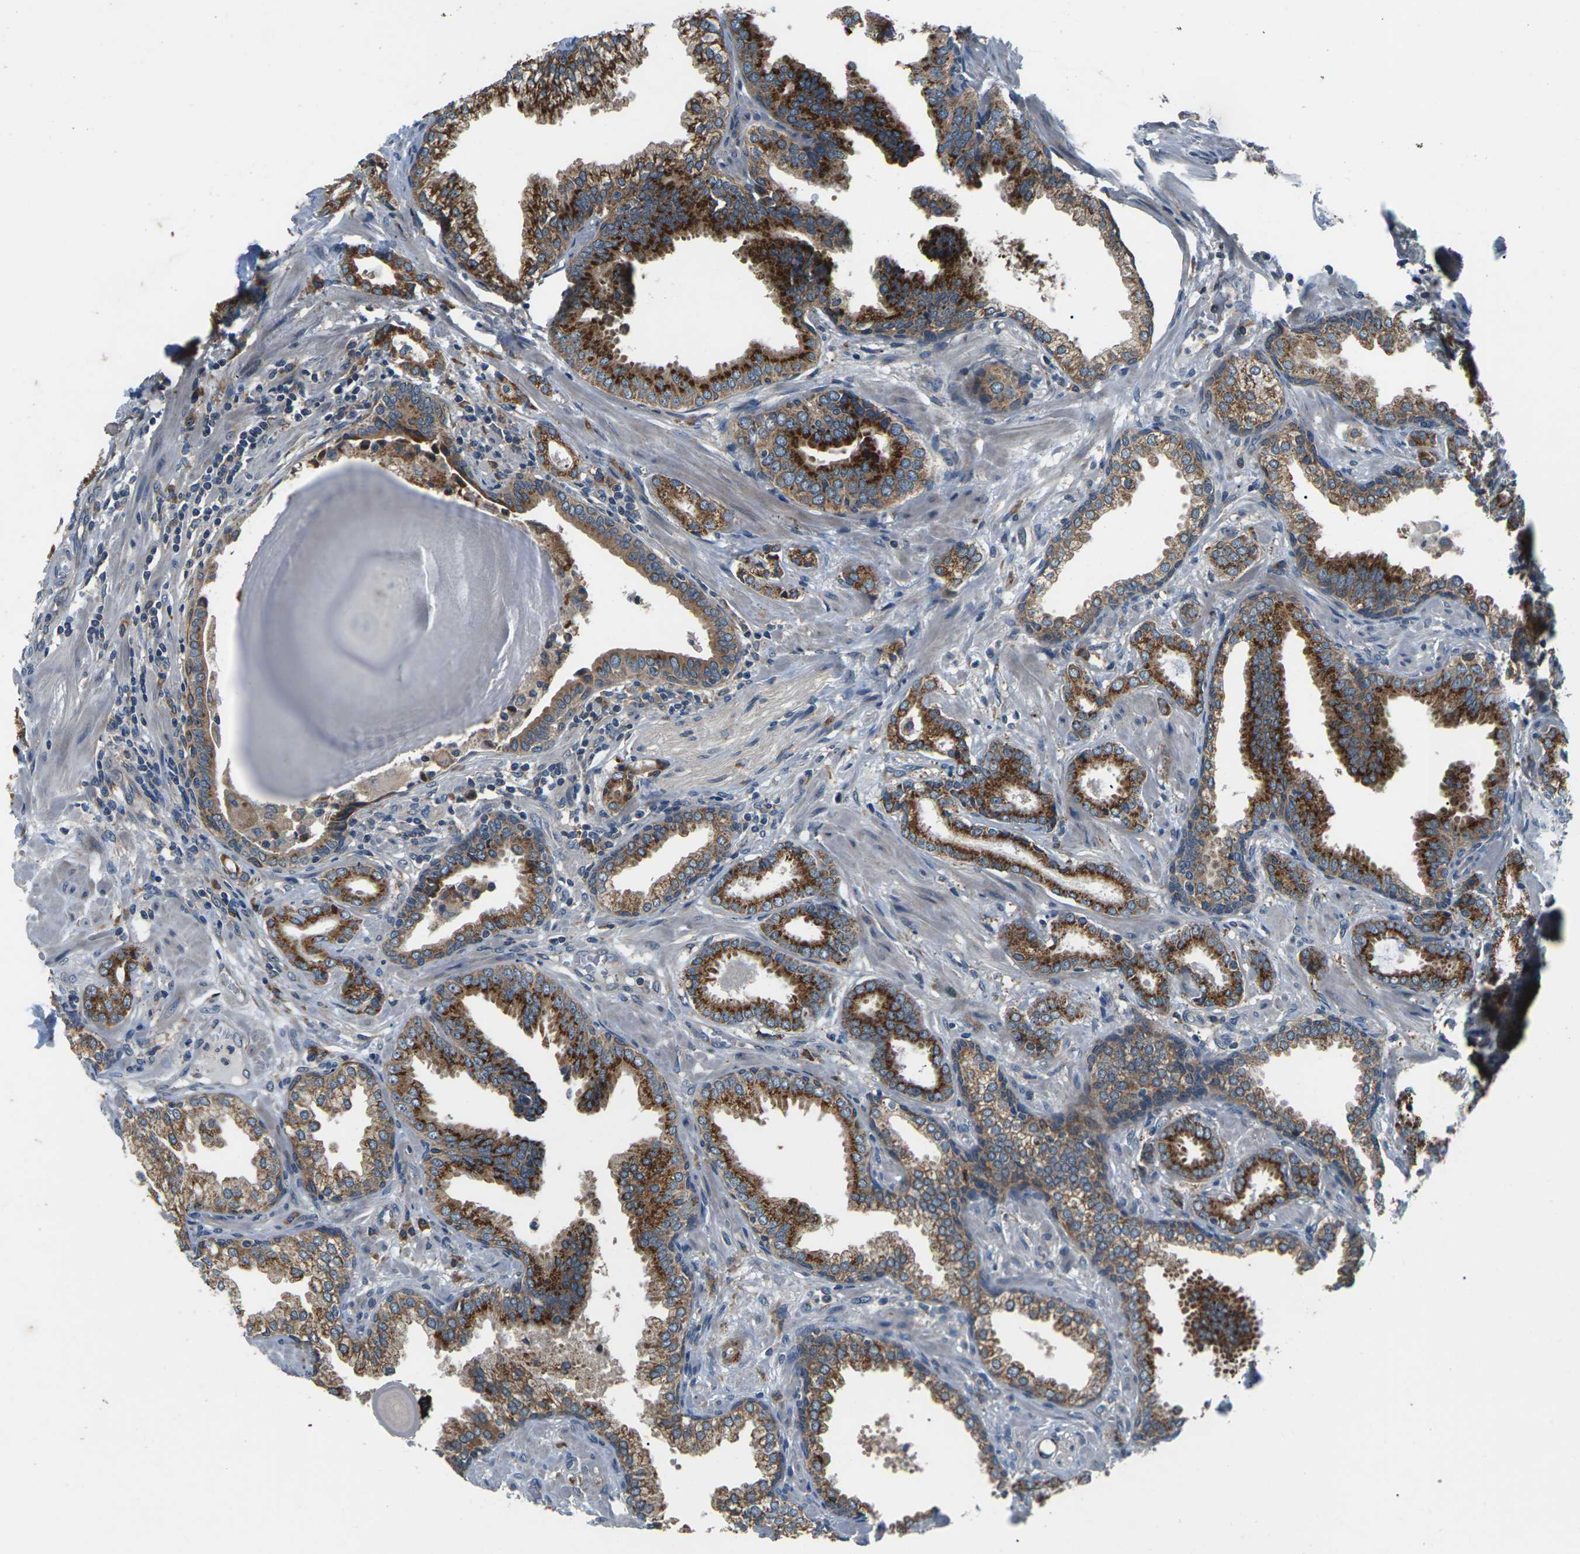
{"staining": {"intensity": "strong", "quantity": ">75%", "location": "cytoplasmic/membranous"}, "tissue": "prostate cancer", "cell_type": "Tumor cells", "image_type": "cancer", "snomed": [{"axis": "morphology", "description": "Adenocarcinoma, Low grade"}, {"axis": "topography", "description": "Prostate"}], "caption": "Tumor cells display high levels of strong cytoplasmic/membranous expression in about >75% of cells in prostate cancer (adenocarcinoma (low-grade)).", "gene": "GABRP", "patient": {"sex": "male", "age": 53}}